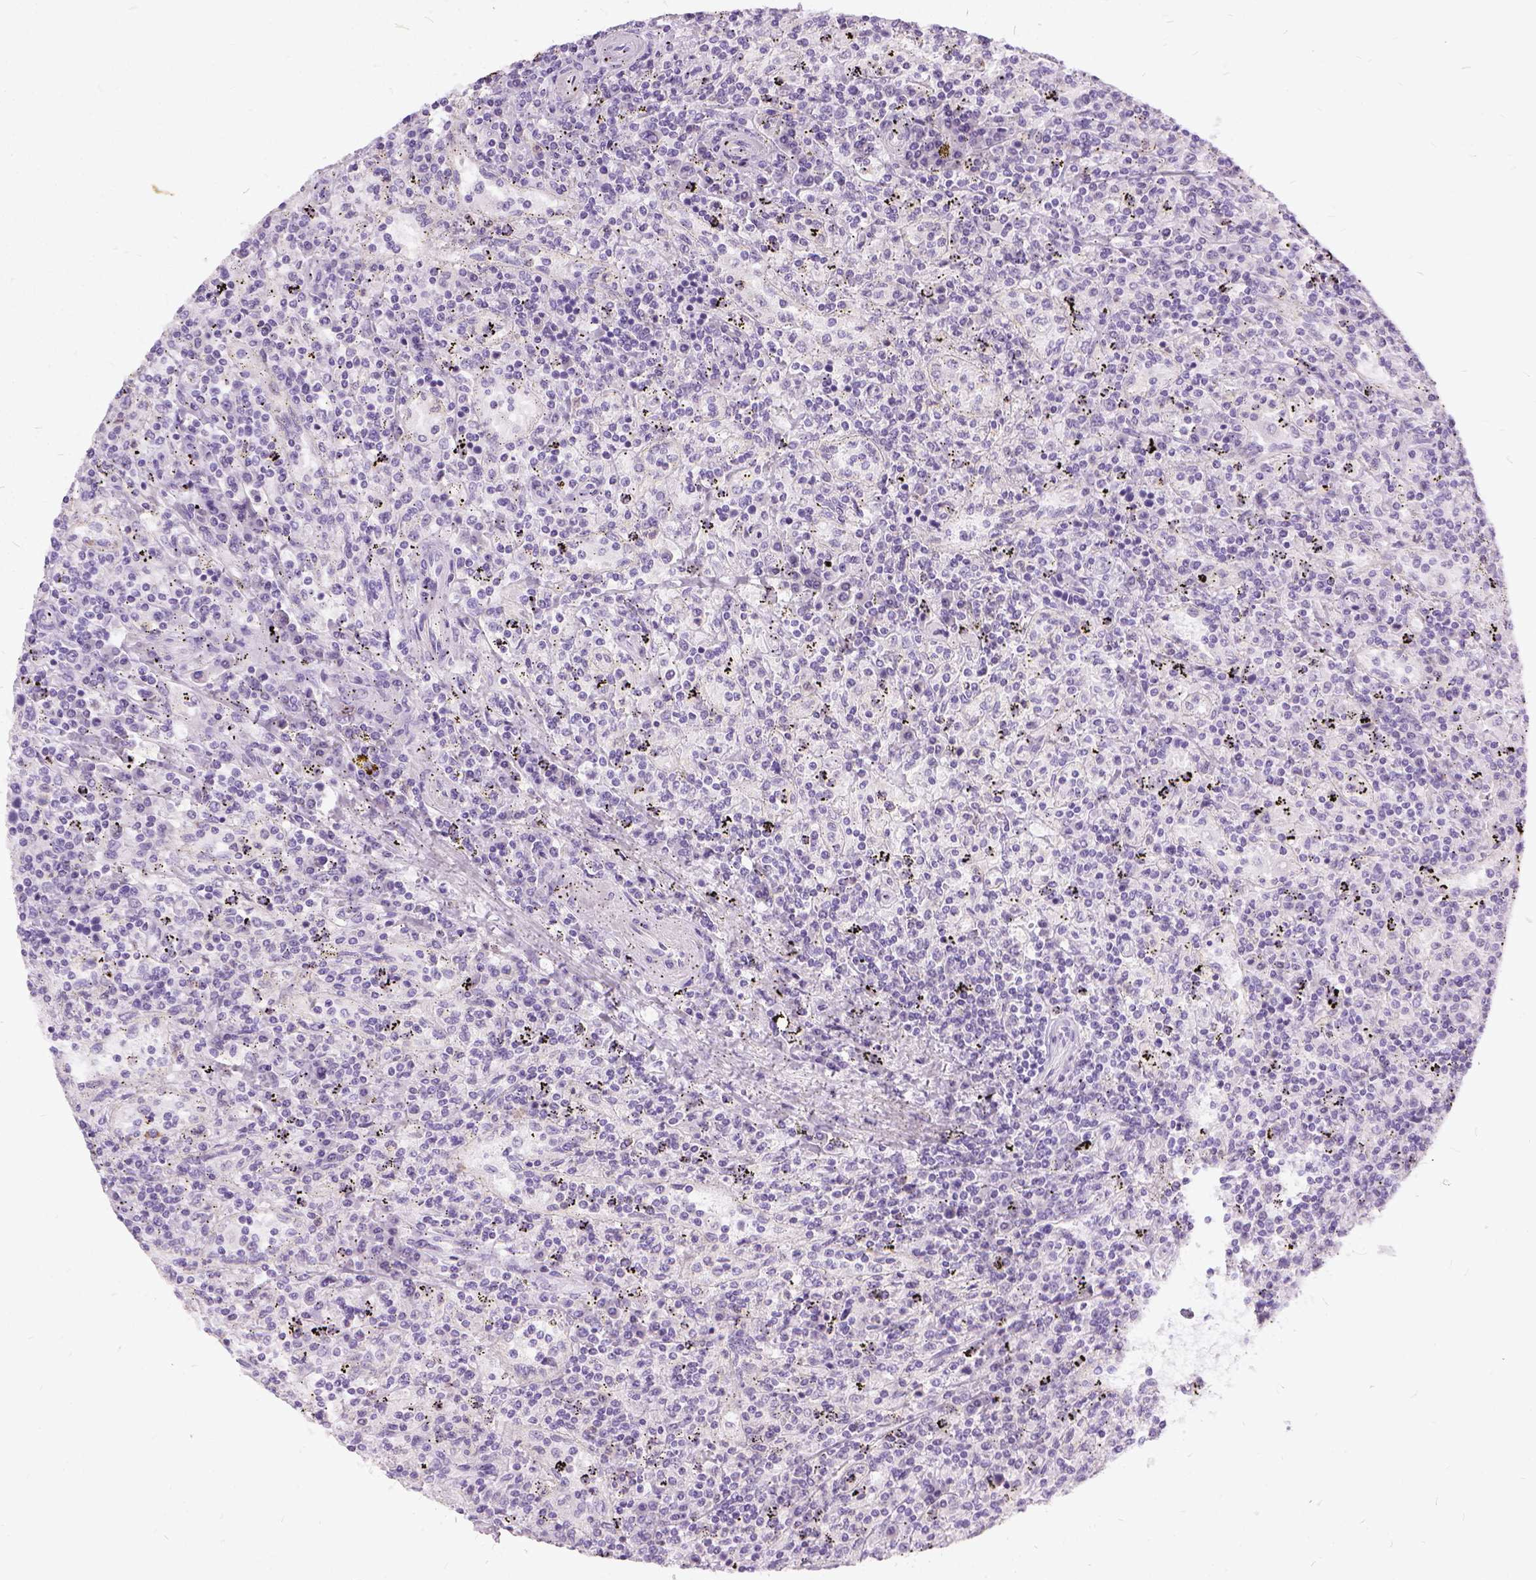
{"staining": {"intensity": "negative", "quantity": "none", "location": "none"}, "tissue": "lymphoma", "cell_type": "Tumor cells", "image_type": "cancer", "snomed": [{"axis": "morphology", "description": "Malignant lymphoma, non-Hodgkin's type, Low grade"}, {"axis": "topography", "description": "Spleen"}], "caption": "The immunohistochemistry (IHC) photomicrograph has no significant positivity in tumor cells of lymphoma tissue. (Immunohistochemistry (ihc), brightfield microscopy, high magnification).", "gene": "FDX1", "patient": {"sex": "male", "age": 62}}